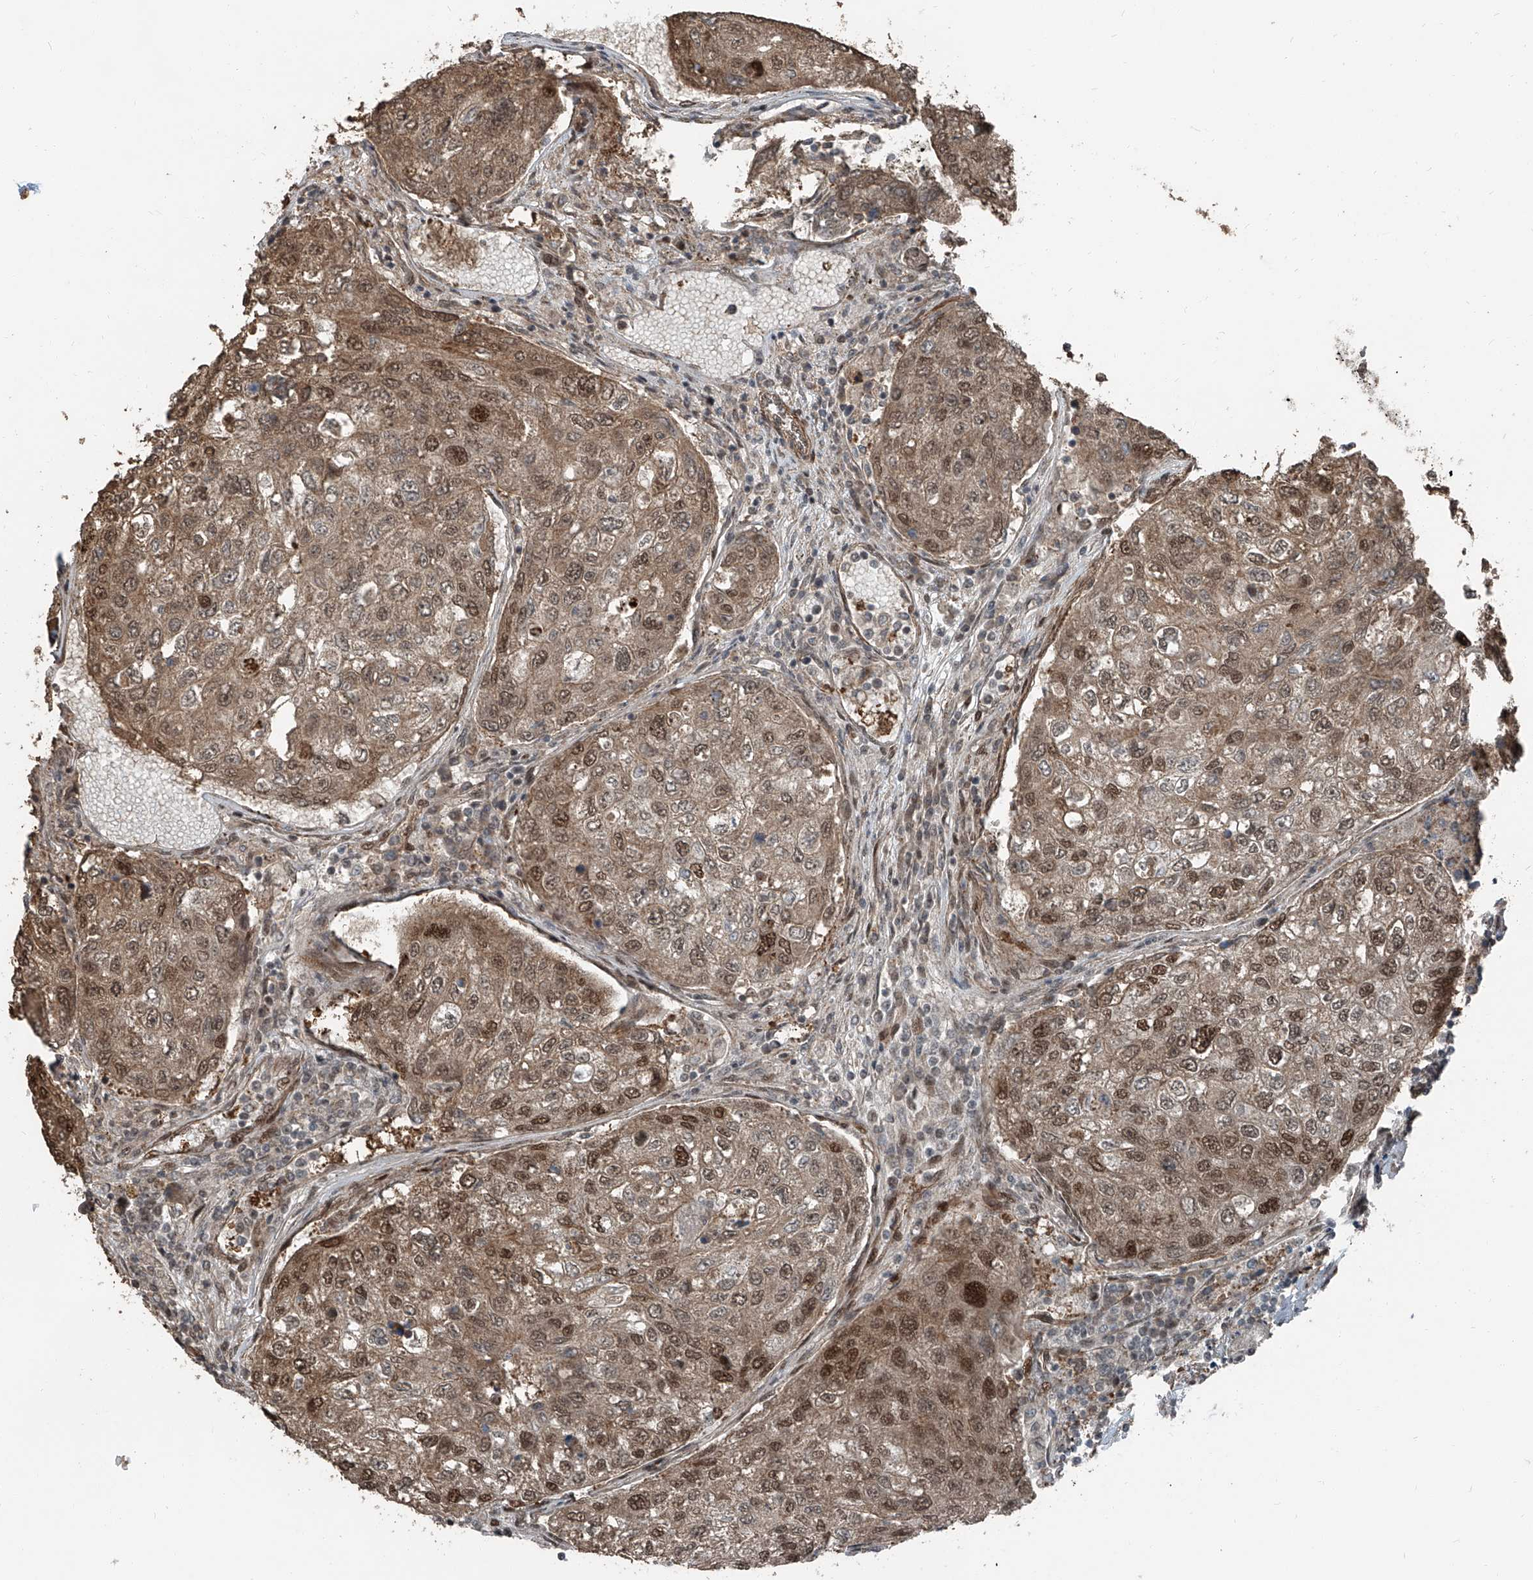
{"staining": {"intensity": "moderate", "quantity": ">75%", "location": "cytoplasmic/membranous,nuclear"}, "tissue": "urothelial cancer", "cell_type": "Tumor cells", "image_type": "cancer", "snomed": [{"axis": "morphology", "description": "Urothelial carcinoma, High grade"}, {"axis": "topography", "description": "Lymph node"}, {"axis": "topography", "description": "Urinary bladder"}], "caption": "IHC photomicrograph of neoplastic tissue: human high-grade urothelial carcinoma stained using immunohistochemistry (IHC) exhibits medium levels of moderate protein expression localized specifically in the cytoplasmic/membranous and nuclear of tumor cells, appearing as a cytoplasmic/membranous and nuclear brown color.", "gene": "ZNF570", "patient": {"sex": "male", "age": 51}}